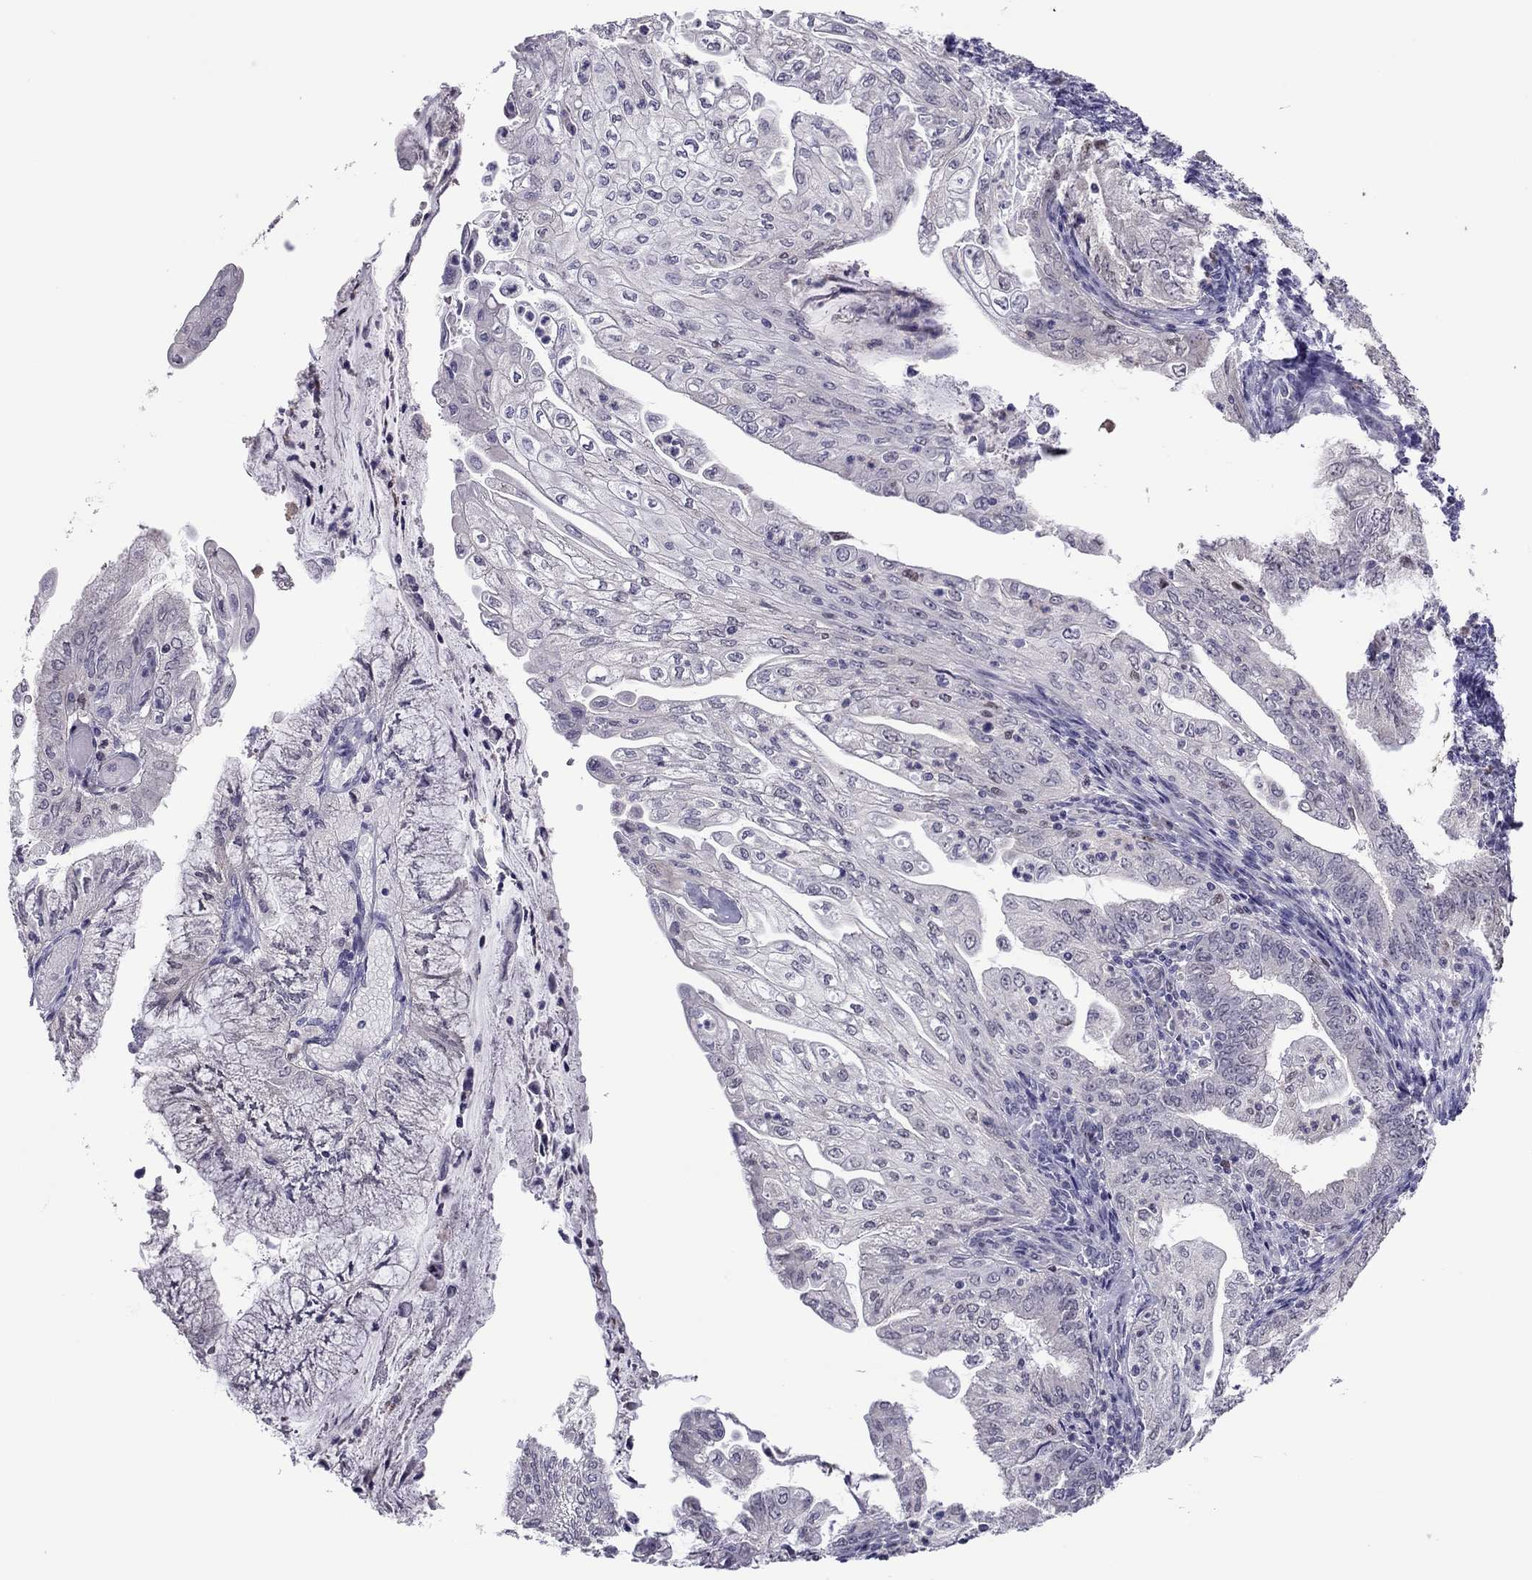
{"staining": {"intensity": "negative", "quantity": "none", "location": "none"}, "tissue": "endometrial cancer", "cell_type": "Tumor cells", "image_type": "cancer", "snomed": [{"axis": "morphology", "description": "Adenocarcinoma, NOS"}, {"axis": "topography", "description": "Endometrium"}], "caption": "DAB (3,3'-diaminobenzidine) immunohistochemical staining of endometrial cancer (adenocarcinoma) exhibits no significant expression in tumor cells.", "gene": "SPINT3", "patient": {"sex": "female", "age": 55}}